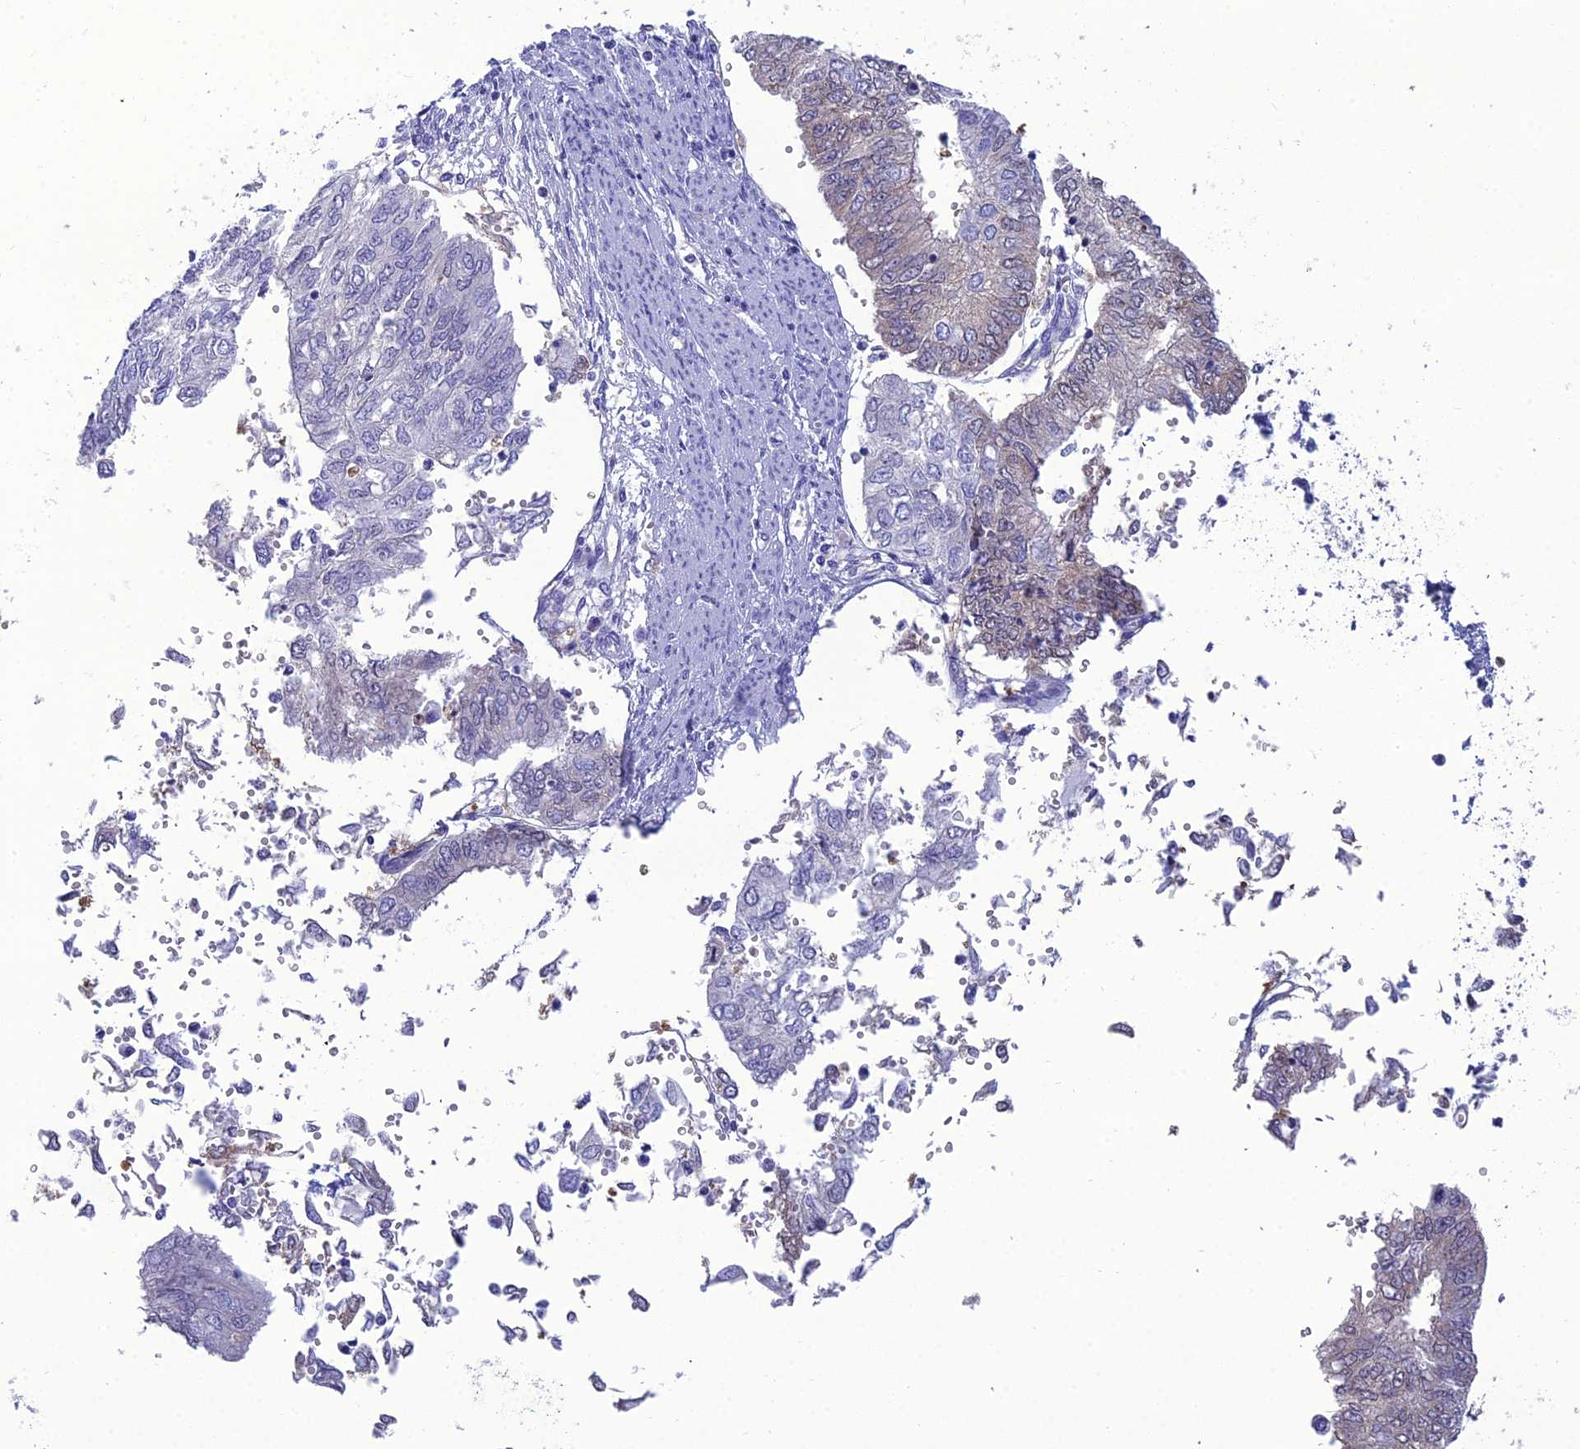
{"staining": {"intensity": "negative", "quantity": "none", "location": "none"}, "tissue": "endometrial cancer", "cell_type": "Tumor cells", "image_type": "cancer", "snomed": [{"axis": "morphology", "description": "Adenocarcinoma, NOS"}, {"axis": "topography", "description": "Endometrium"}], "caption": "Immunohistochemical staining of human endometrial cancer demonstrates no significant expression in tumor cells. (IHC, brightfield microscopy, high magnification).", "gene": "GNPNAT1", "patient": {"sex": "female", "age": 68}}